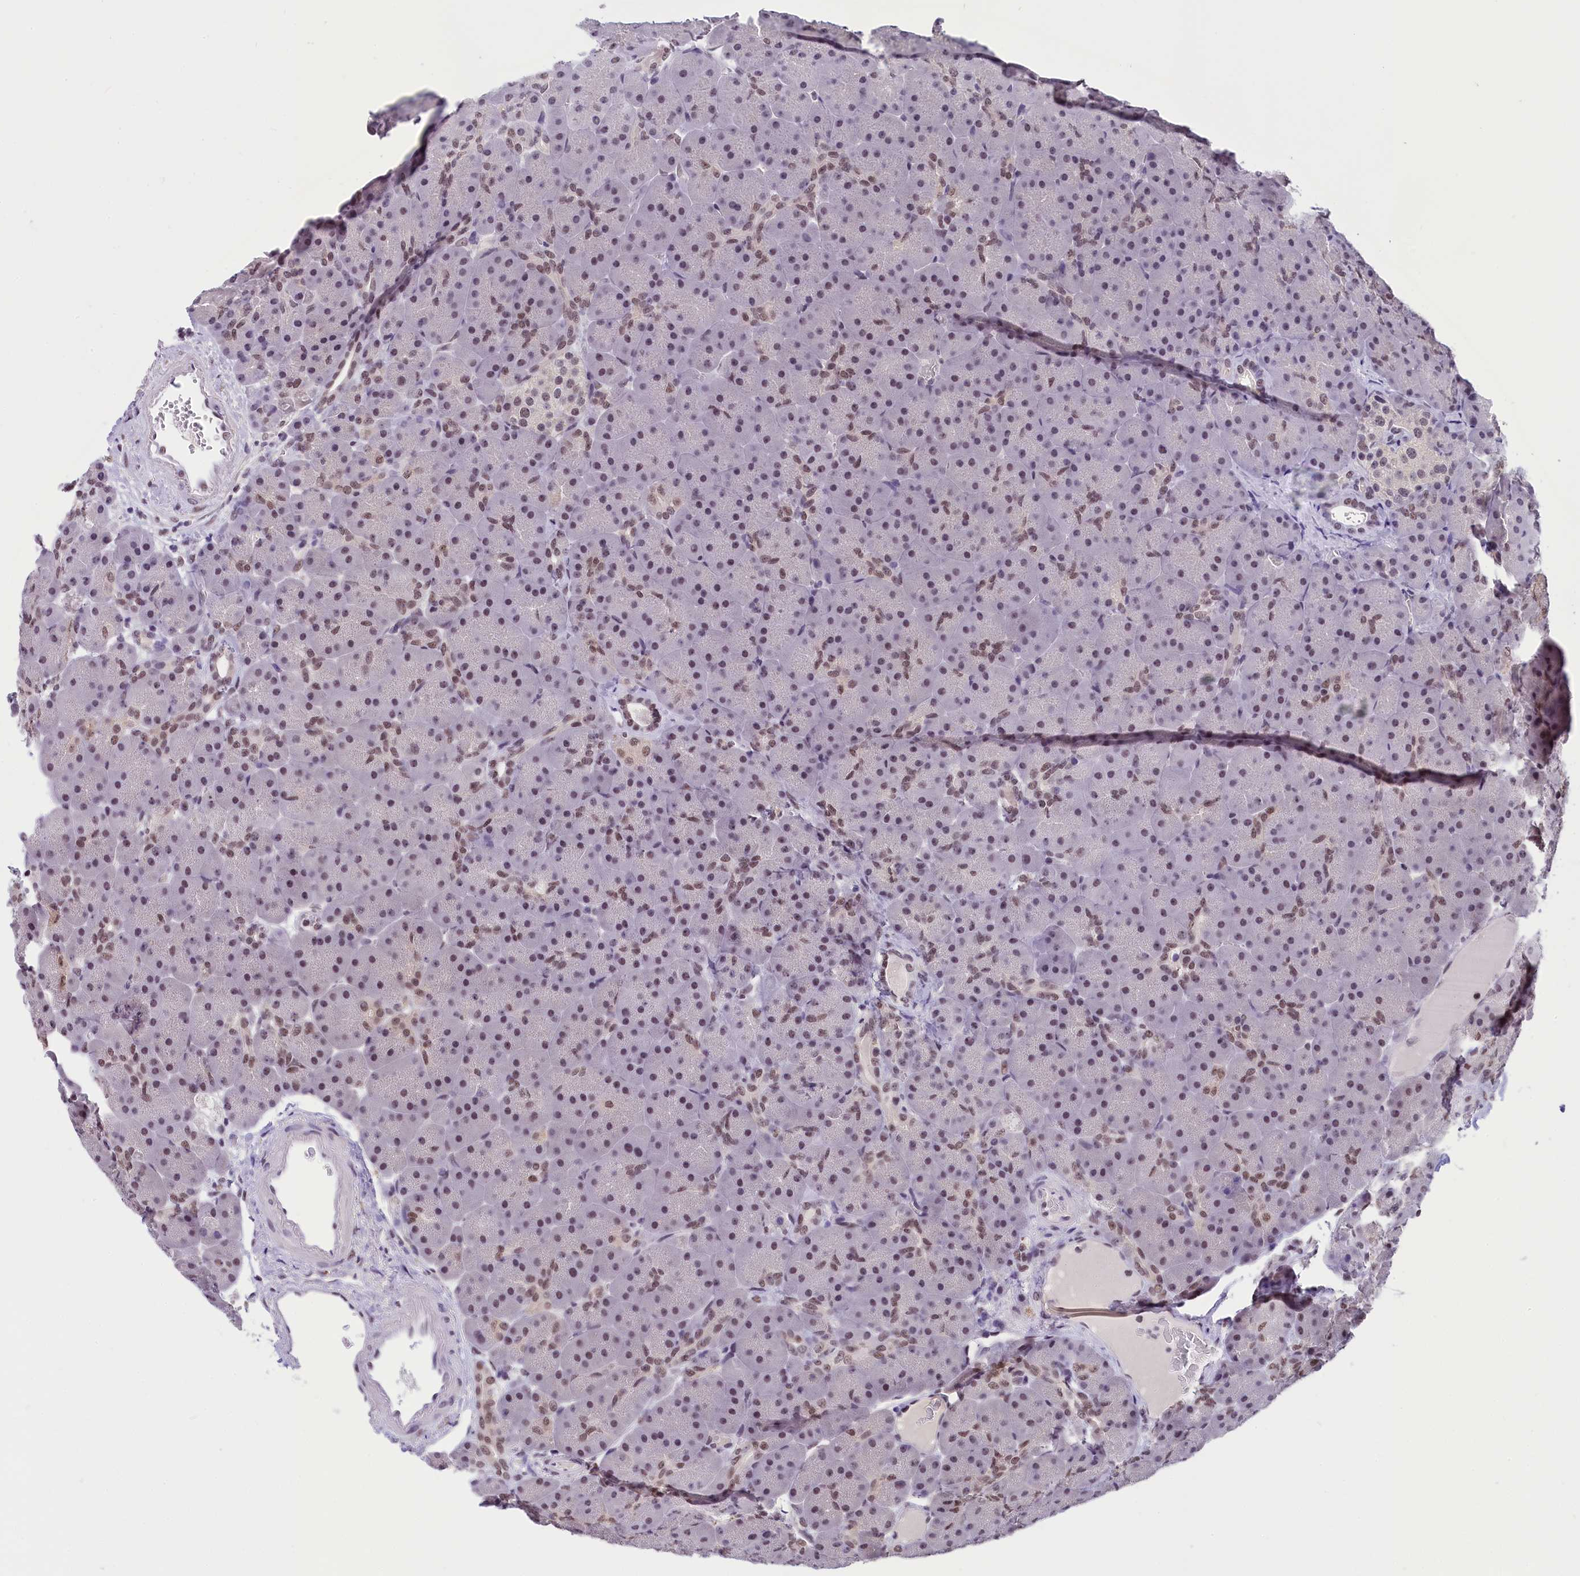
{"staining": {"intensity": "moderate", "quantity": "25%-75%", "location": "nuclear"}, "tissue": "pancreas", "cell_type": "Exocrine glandular cells", "image_type": "normal", "snomed": [{"axis": "morphology", "description": "Normal tissue, NOS"}, {"axis": "topography", "description": "Pancreas"}], "caption": "Normal pancreas was stained to show a protein in brown. There is medium levels of moderate nuclear positivity in approximately 25%-75% of exocrine glandular cells. (Brightfield microscopy of DAB IHC at high magnification).", "gene": "ZC3H4", "patient": {"sex": "male", "age": 66}}